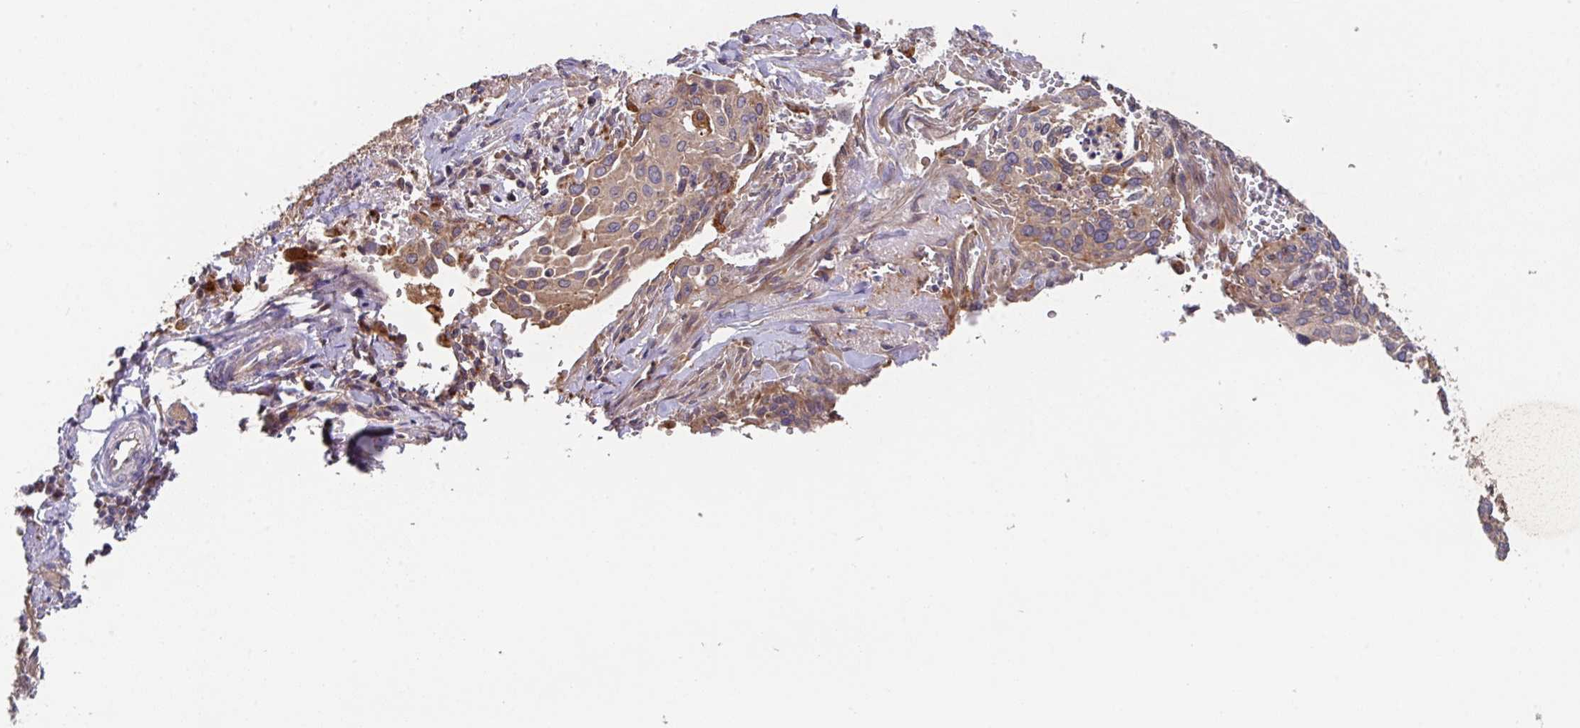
{"staining": {"intensity": "weak", "quantity": ">75%", "location": "cytoplasmic/membranous"}, "tissue": "cervical cancer", "cell_type": "Tumor cells", "image_type": "cancer", "snomed": [{"axis": "morphology", "description": "Squamous cell carcinoma, NOS"}, {"axis": "topography", "description": "Cervix"}], "caption": "High-power microscopy captured an immunohistochemistry (IHC) micrograph of cervical cancer (squamous cell carcinoma), revealing weak cytoplasmic/membranous positivity in about >75% of tumor cells. Nuclei are stained in blue.", "gene": "TRIM14", "patient": {"sex": "female", "age": 44}}